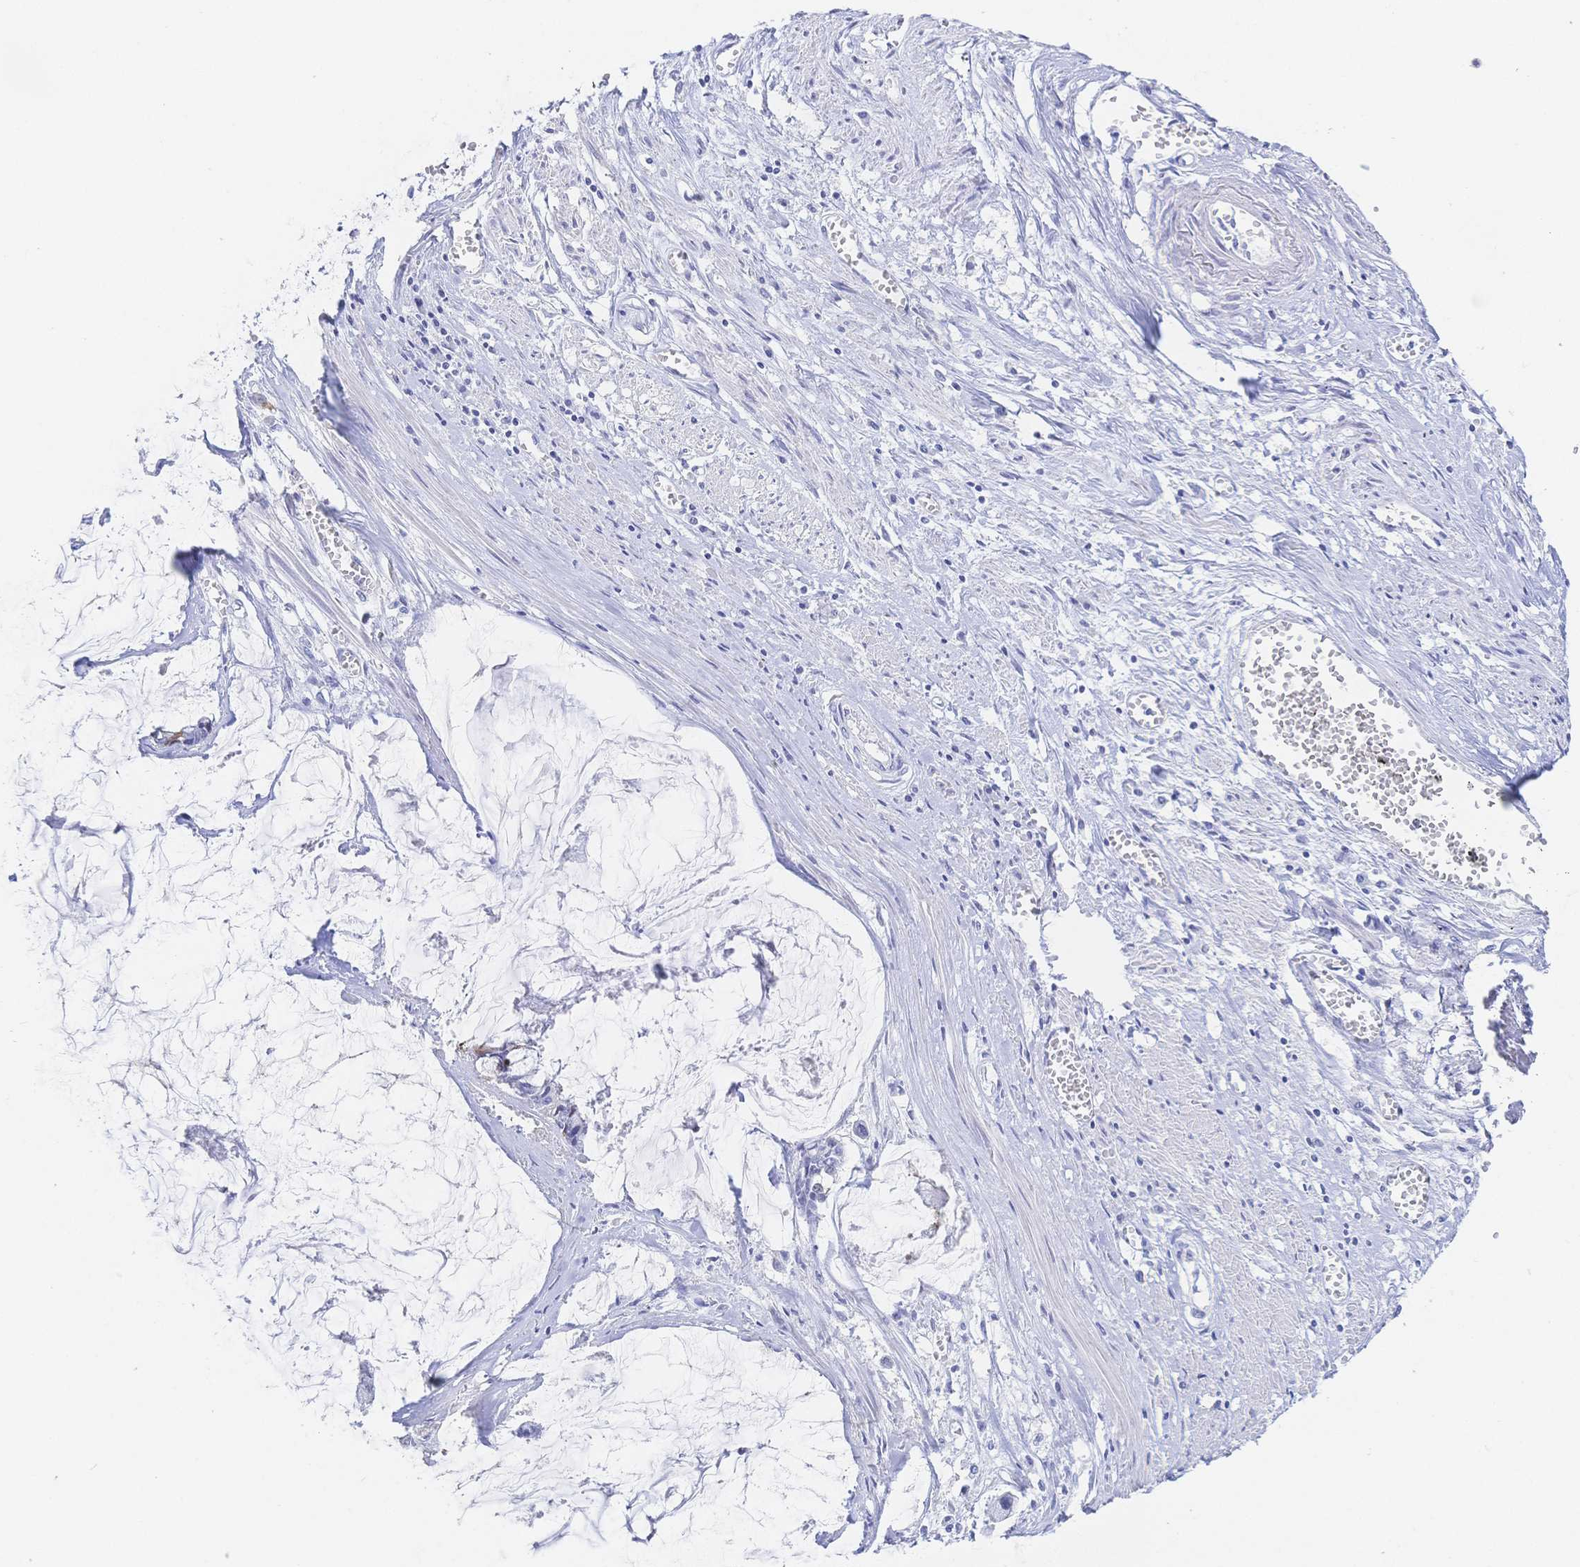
{"staining": {"intensity": "negative", "quantity": "none", "location": "none"}, "tissue": "ovarian cancer", "cell_type": "Tumor cells", "image_type": "cancer", "snomed": [{"axis": "morphology", "description": "Cystadenocarcinoma, mucinous, NOS"}, {"axis": "topography", "description": "Ovary"}], "caption": "Tumor cells show no significant protein expression in ovarian cancer (mucinous cystadenocarcinoma). (DAB (3,3'-diaminobenzidine) IHC with hematoxylin counter stain).", "gene": "RRM1", "patient": {"sex": "female", "age": 90}}